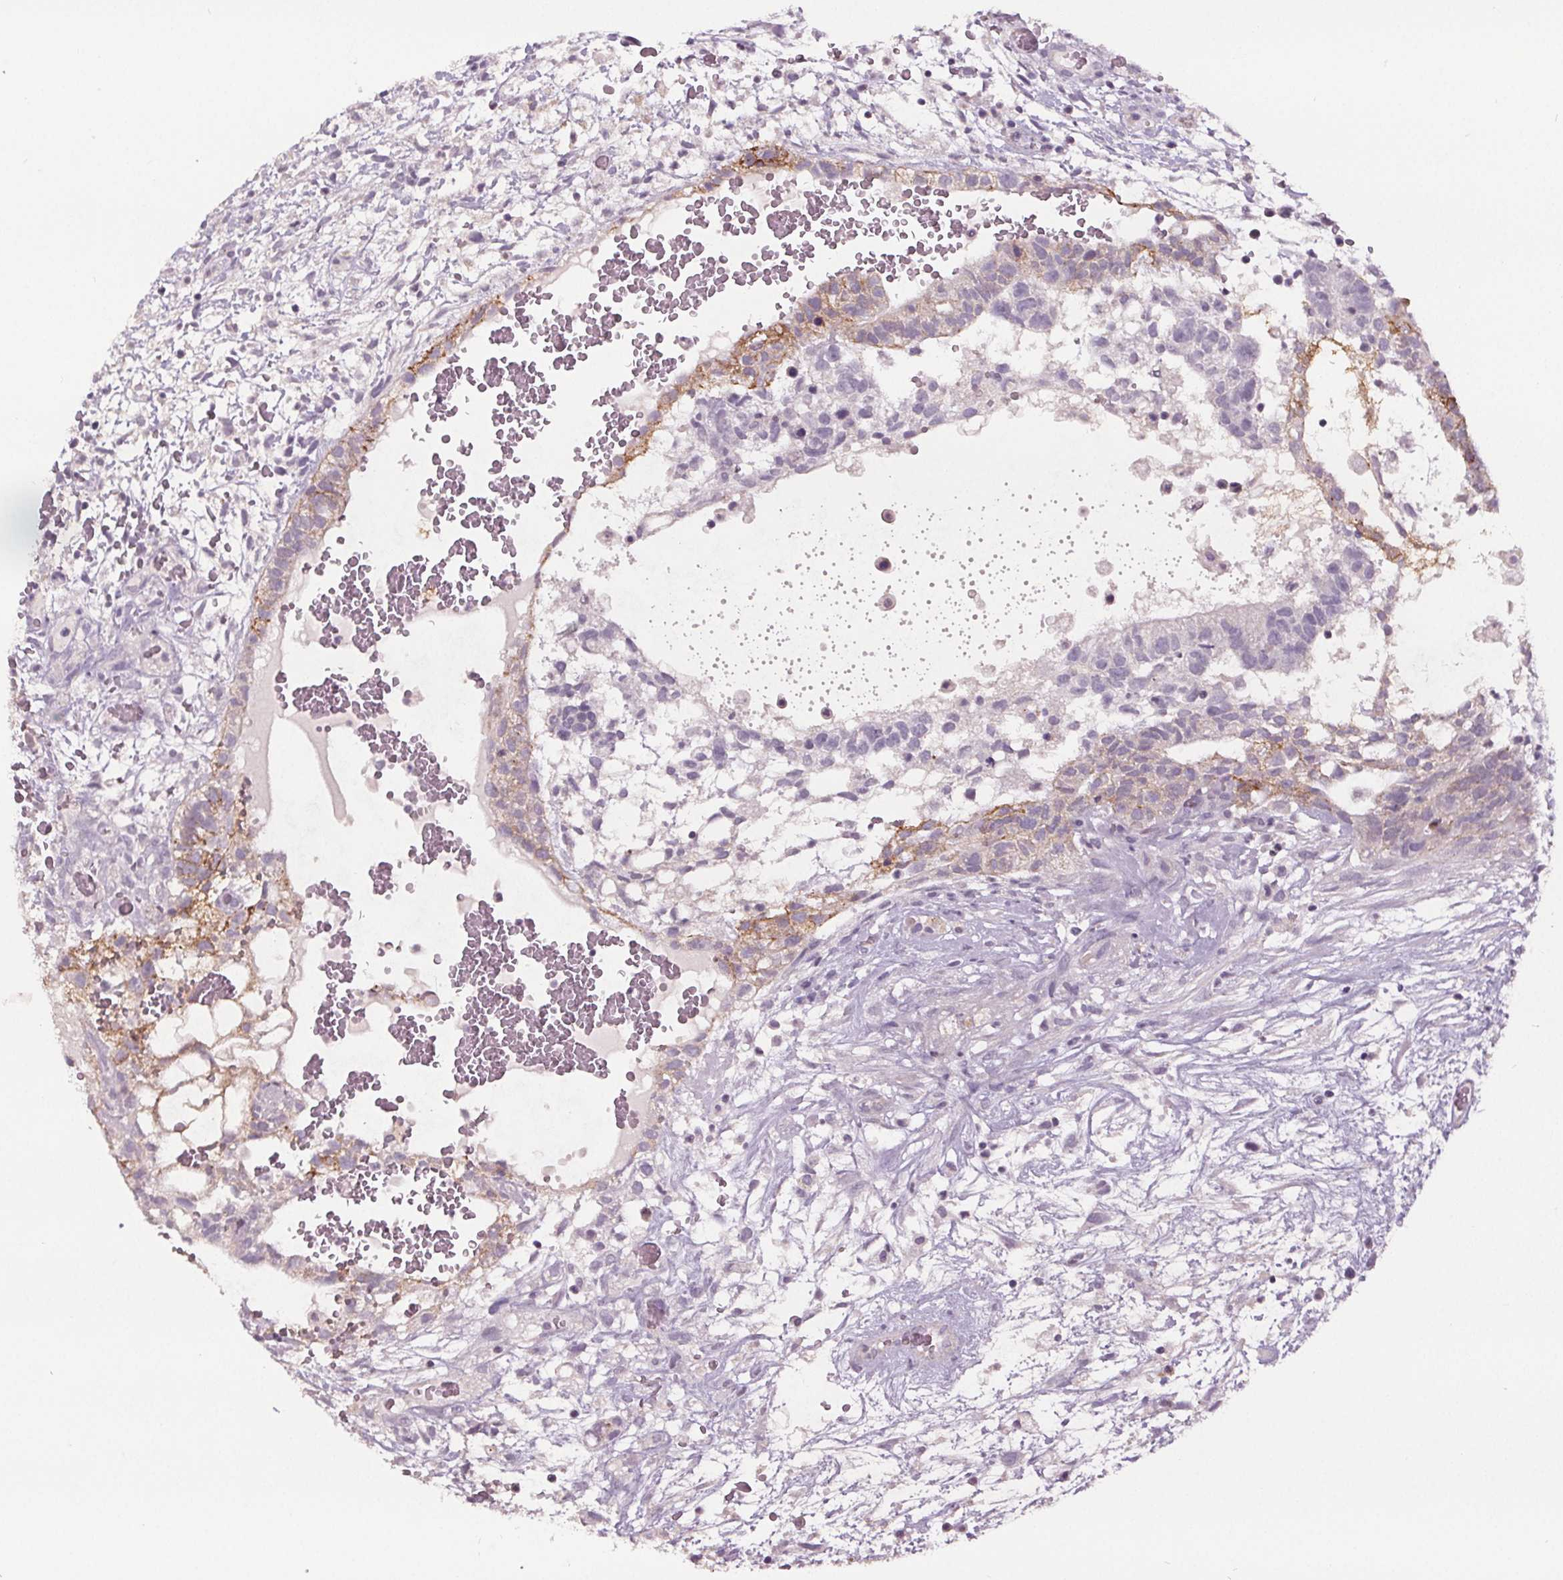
{"staining": {"intensity": "negative", "quantity": "none", "location": "none"}, "tissue": "testis cancer", "cell_type": "Tumor cells", "image_type": "cancer", "snomed": [{"axis": "morphology", "description": "Normal tissue, NOS"}, {"axis": "morphology", "description": "Carcinoma, Embryonal, NOS"}, {"axis": "topography", "description": "Testis"}], "caption": "There is no significant staining in tumor cells of testis cancer. The staining is performed using DAB (3,3'-diaminobenzidine) brown chromogen with nuclei counter-stained in using hematoxylin.", "gene": "ATP1A1", "patient": {"sex": "male", "age": 32}}